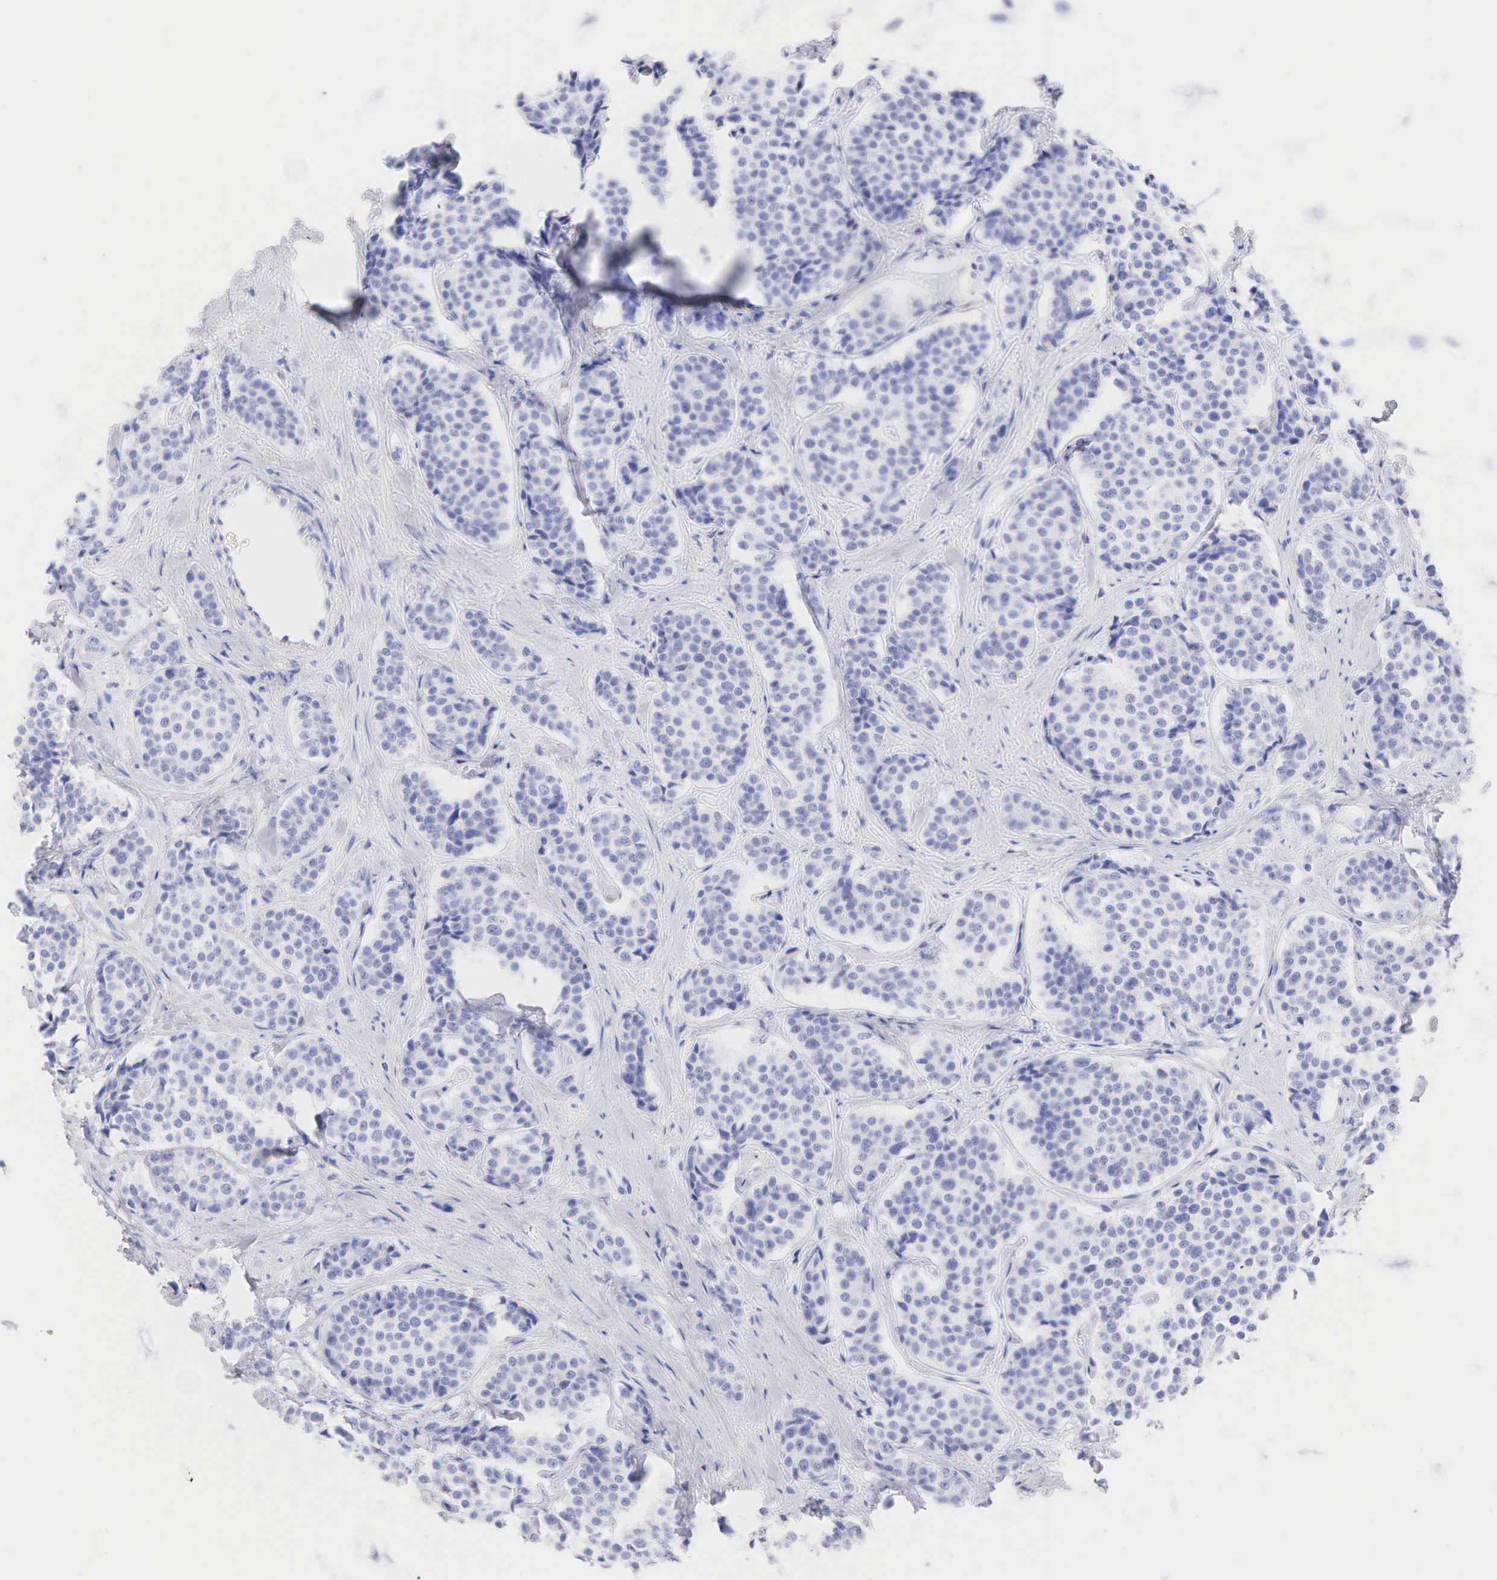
{"staining": {"intensity": "negative", "quantity": "none", "location": "none"}, "tissue": "carcinoid", "cell_type": "Tumor cells", "image_type": "cancer", "snomed": [{"axis": "morphology", "description": "Carcinoid, malignant, NOS"}, {"axis": "topography", "description": "Small intestine"}], "caption": "This is an immunohistochemistry (IHC) micrograph of carcinoid. There is no staining in tumor cells.", "gene": "KRT14", "patient": {"sex": "male", "age": 60}}